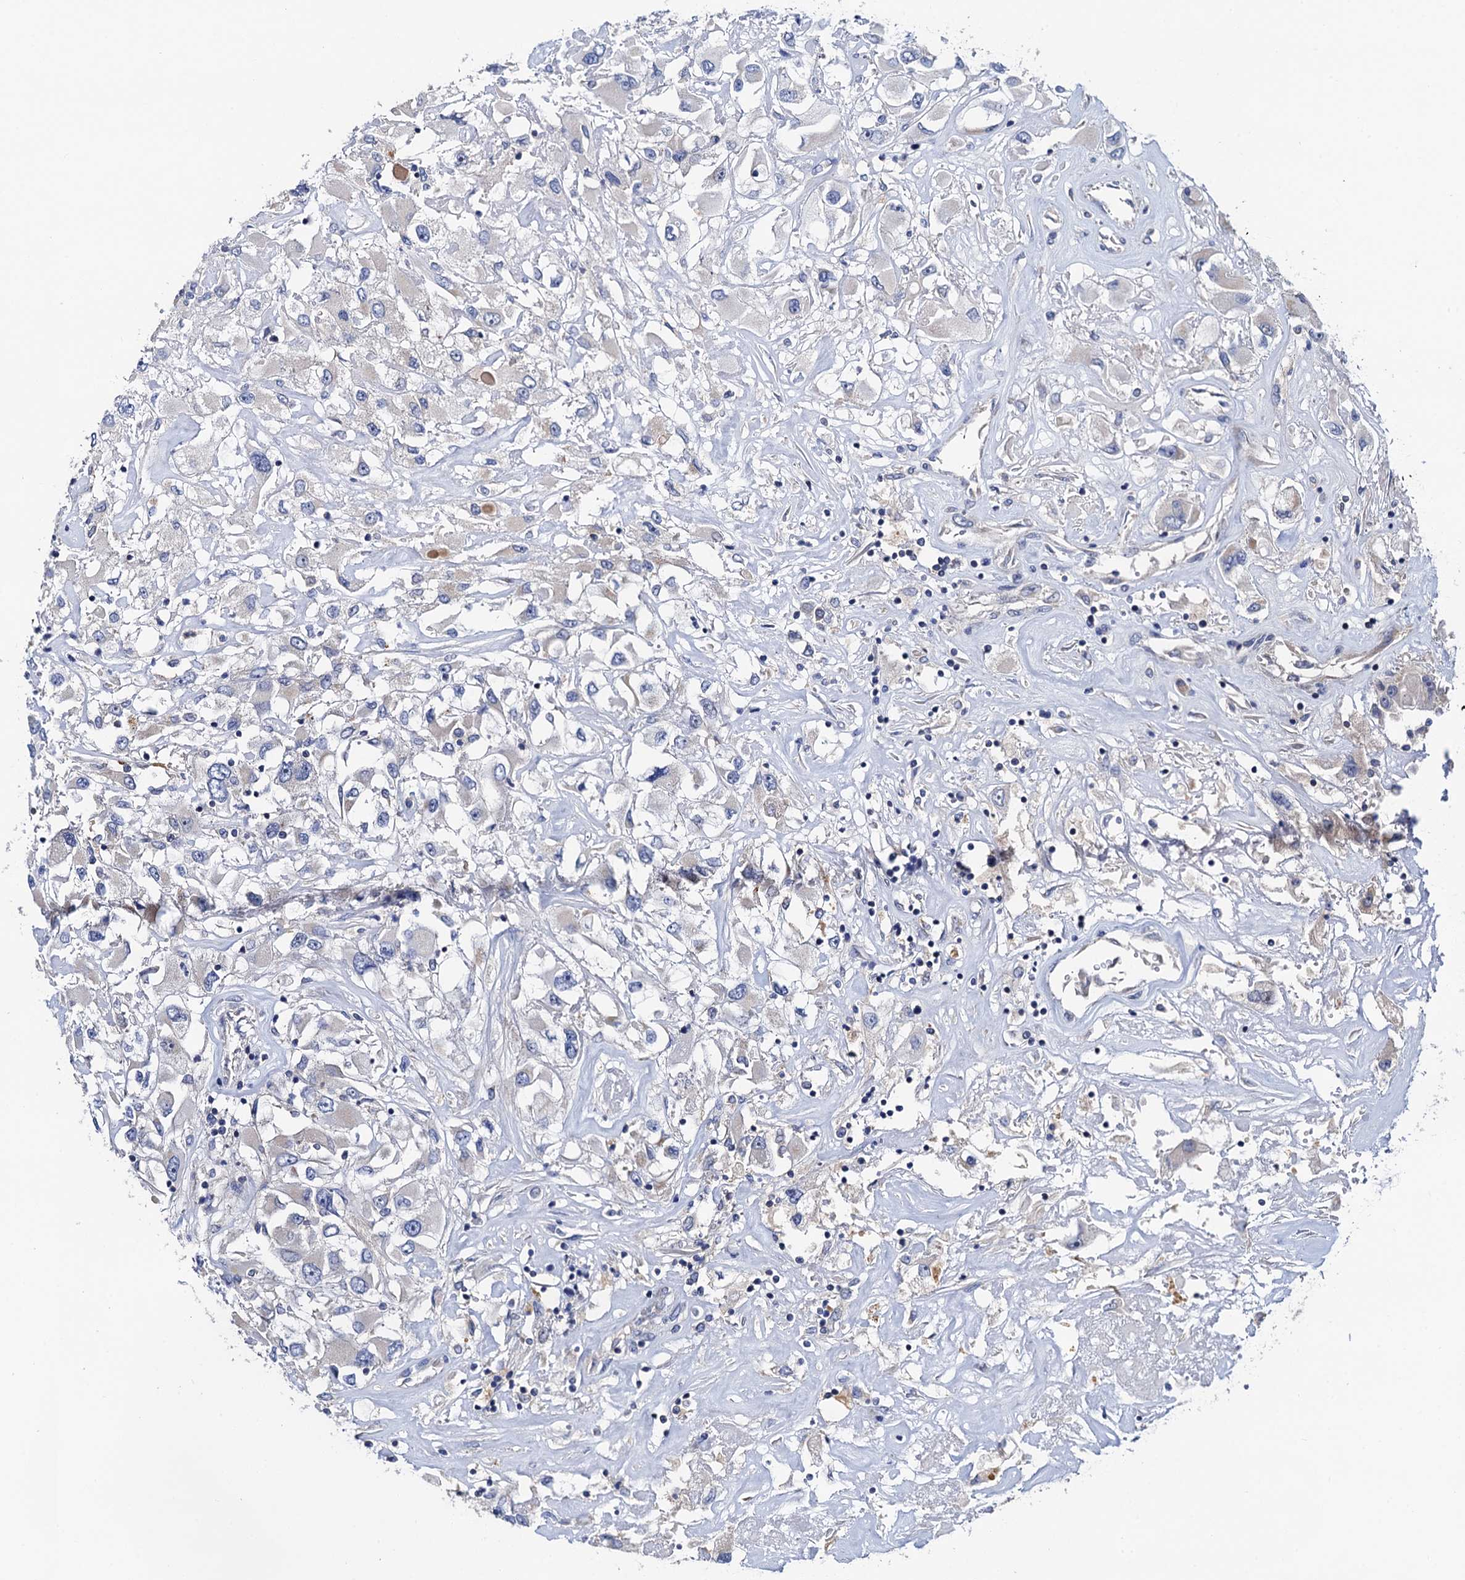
{"staining": {"intensity": "negative", "quantity": "none", "location": "none"}, "tissue": "renal cancer", "cell_type": "Tumor cells", "image_type": "cancer", "snomed": [{"axis": "morphology", "description": "Adenocarcinoma, NOS"}, {"axis": "topography", "description": "Kidney"}], "caption": "A histopathology image of human adenocarcinoma (renal) is negative for staining in tumor cells.", "gene": "MRPL48", "patient": {"sex": "female", "age": 52}}